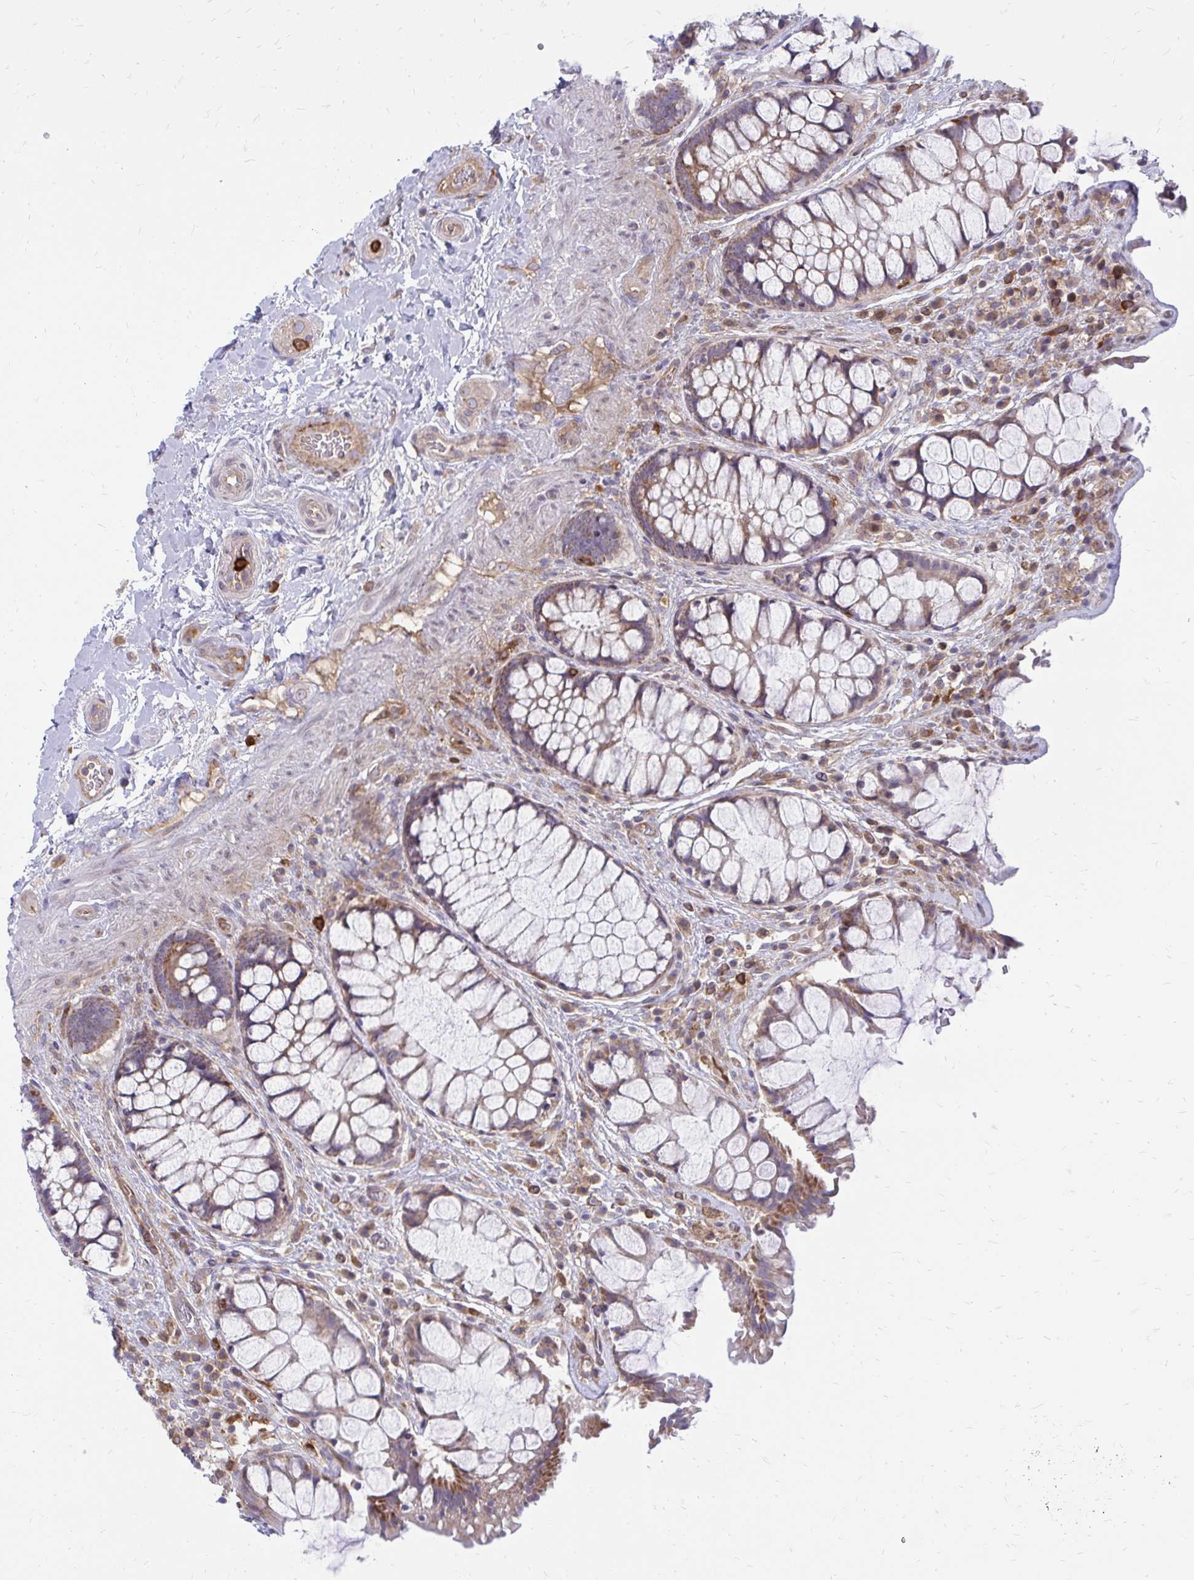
{"staining": {"intensity": "weak", "quantity": "25%-75%", "location": "cytoplasmic/membranous"}, "tissue": "rectum", "cell_type": "Glandular cells", "image_type": "normal", "snomed": [{"axis": "morphology", "description": "Normal tissue, NOS"}, {"axis": "topography", "description": "Rectum"}], "caption": "Human rectum stained with a brown dye reveals weak cytoplasmic/membranous positive staining in about 25%-75% of glandular cells.", "gene": "ASAP1", "patient": {"sex": "female", "age": 58}}